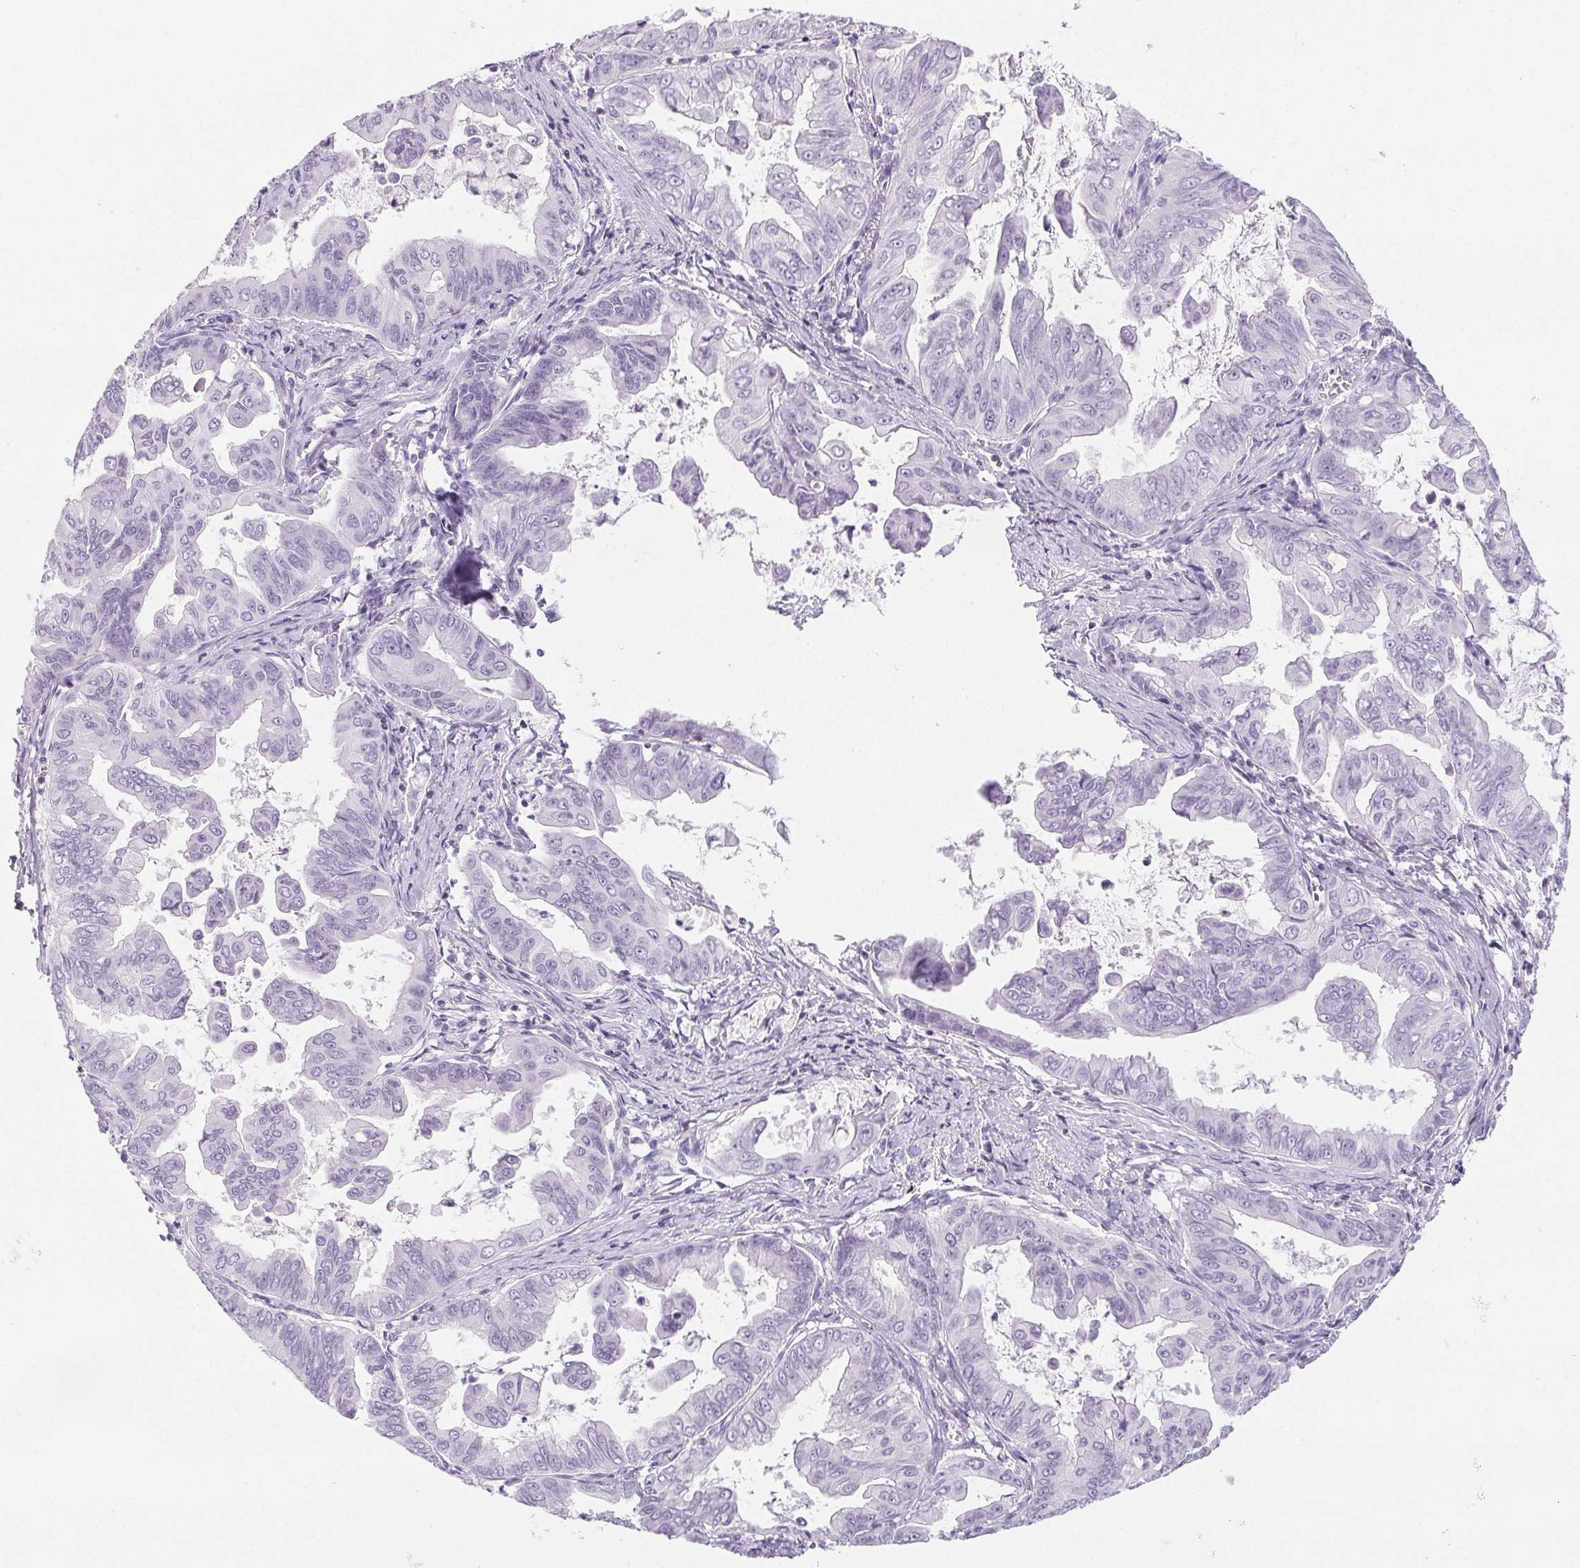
{"staining": {"intensity": "negative", "quantity": "none", "location": "none"}, "tissue": "stomach cancer", "cell_type": "Tumor cells", "image_type": "cancer", "snomed": [{"axis": "morphology", "description": "Adenocarcinoma, NOS"}, {"axis": "topography", "description": "Stomach, upper"}], "caption": "Immunohistochemistry (IHC) of human adenocarcinoma (stomach) shows no staining in tumor cells.", "gene": "BEND2", "patient": {"sex": "male", "age": 80}}